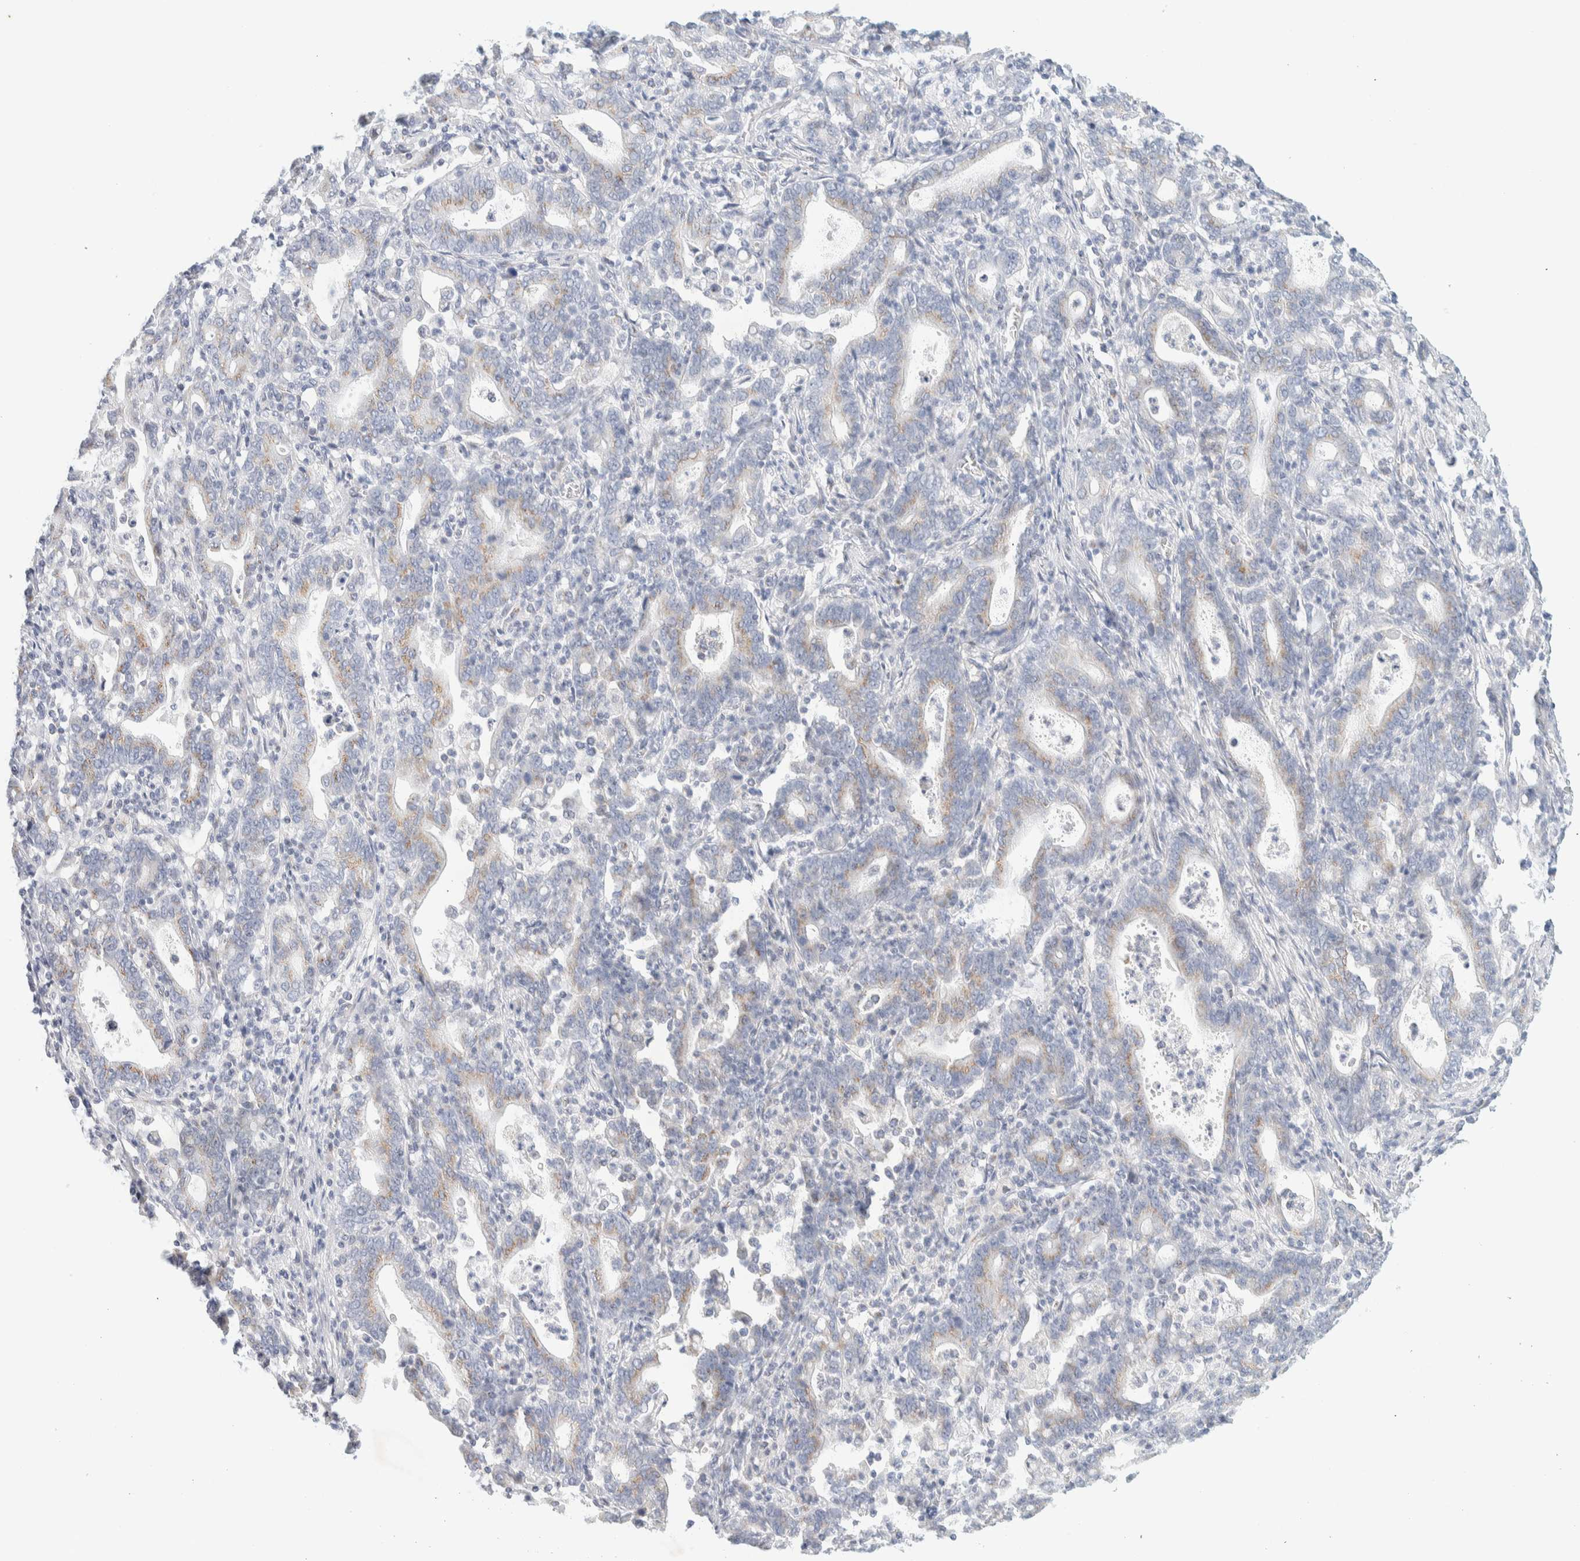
{"staining": {"intensity": "weak", "quantity": "25%-75%", "location": "cytoplasmic/membranous"}, "tissue": "stomach cancer", "cell_type": "Tumor cells", "image_type": "cancer", "snomed": [{"axis": "morphology", "description": "Adenocarcinoma, NOS"}, {"axis": "topography", "description": "Stomach, upper"}], "caption": "Immunohistochemistry histopathology image of neoplastic tissue: stomach adenocarcinoma stained using IHC shows low levels of weak protein expression localized specifically in the cytoplasmic/membranous of tumor cells, appearing as a cytoplasmic/membranous brown color.", "gene": "SPNS3", "patient": {"sex": "male", "age": 69}}